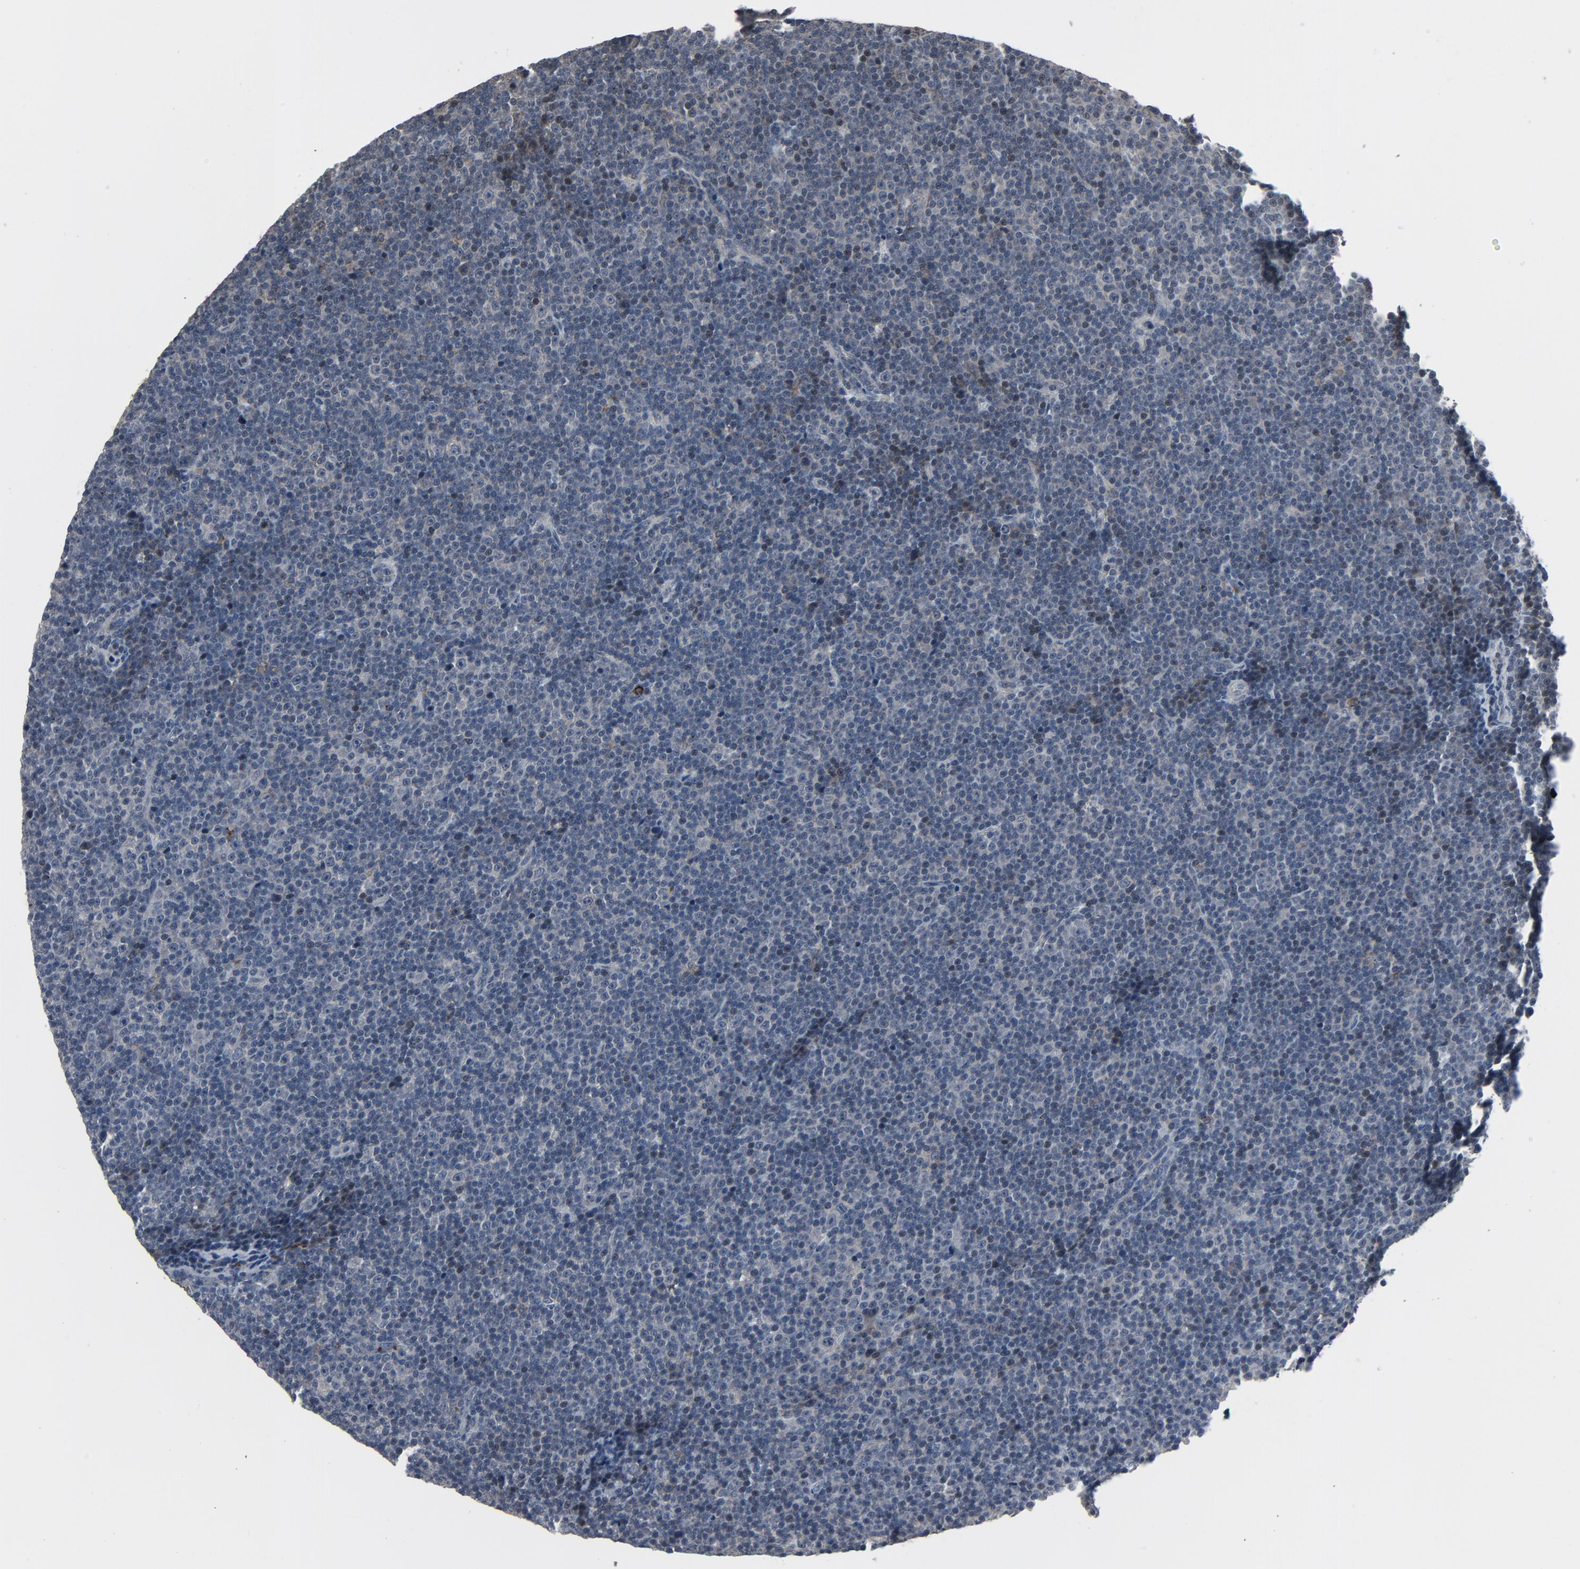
{"staining": {"intensity": "negative", "quantity": "none", "location": "none"}, "tissue": "lymphoma", "cell_type": "Tumor cells", "image_type": "cancer", "snomed": [{"axis": "morphology", "description": "Malignant lymphoma, non-Hodgkin's type, Low grade"}, {"axis": "topography", "description": "Lymph node"}], "caption": "This is a micrograph of IHC staining of lymphoma, which shows no positivity in tumor cells.", "gene": "PDZD4", "patient": {"sex": "female", "age": 67}}